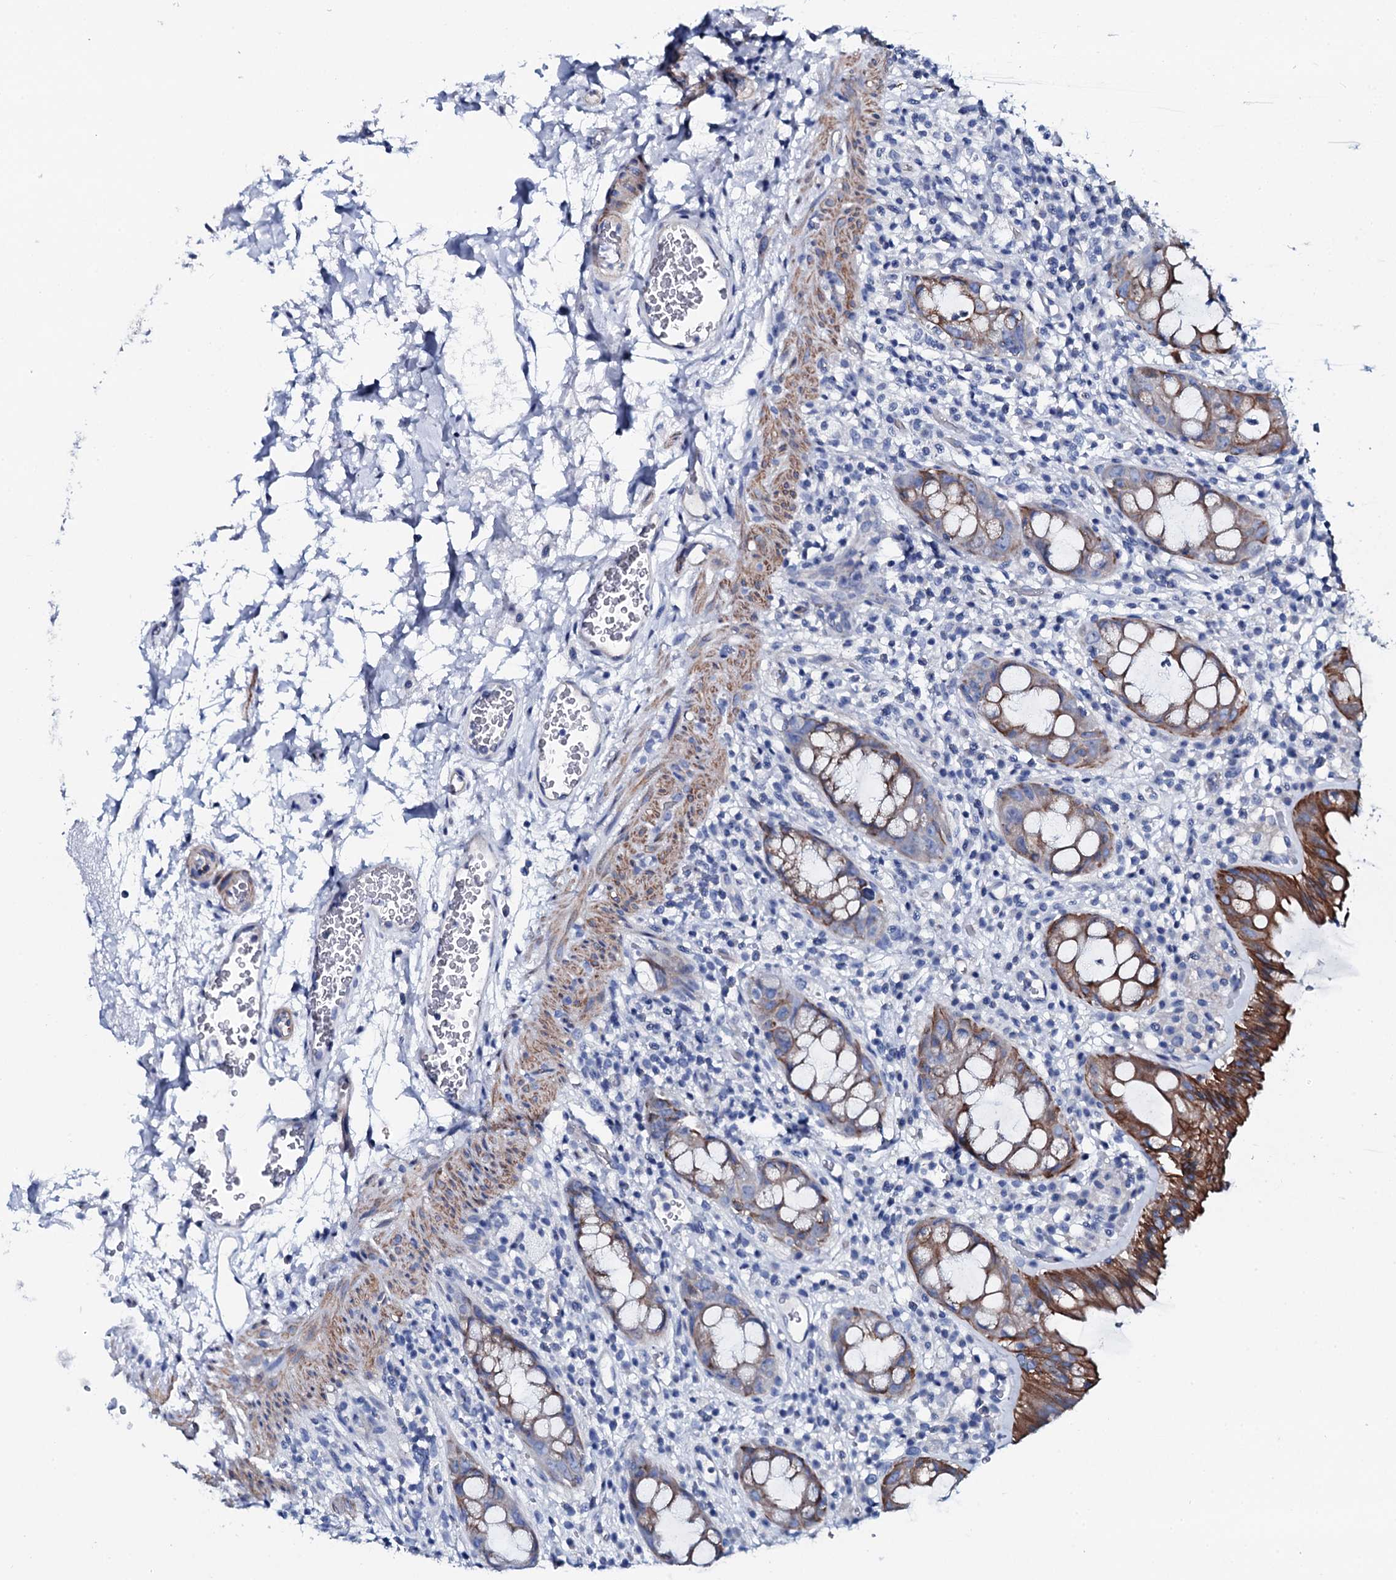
{"staining": {"intensity": "moderate", "quantity": ">75%", "location": "cytoplasmic/membranous"}, "tissue": "rectum", "cell_type": "Glandular cells", "image_type": "normal", "snomed": [{"axis": "morphology", "description": "Normal tissue, NOS"}, {"axis": "topography", "description": "Rectum"}], "caption": "Immunohistochemistry (IHC) staining of unremarkable rectum, which exhibits medium levels of moderate cytoplasmic/membranous expression in approximately >75% of glandular cells indicating moderate cytoplasmic/membranous protein expression. The staining was performed using DAB (3,3'-diaminobenzidine) (brown) for protein detection and nuclei were counterstained in hematoxylin (blue).", "gene": "GYS2", "patient": {"sex": "female", "age": 57}}